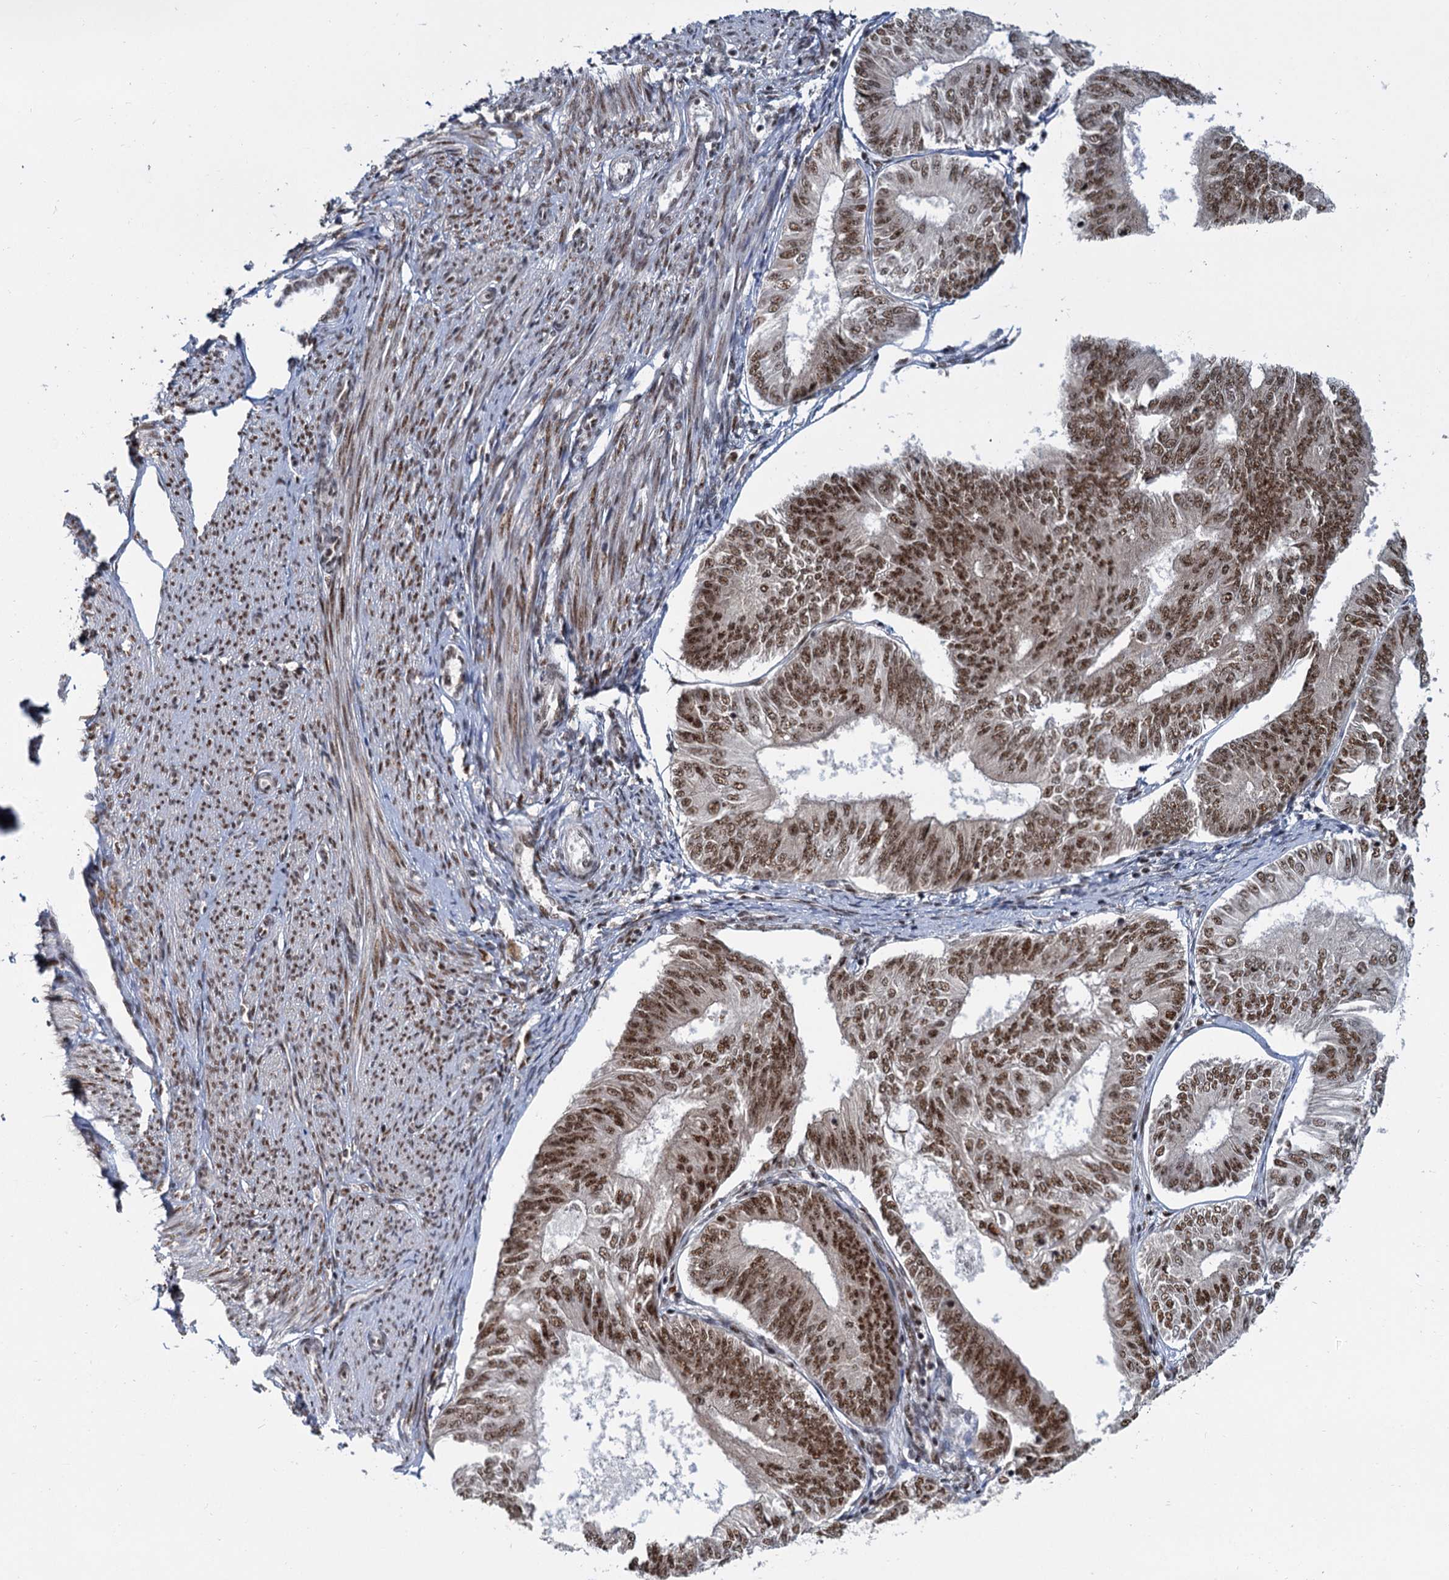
{"staining": {"intensity": "moderate", "quantity": ">75%", "location": "nuclear"}, "tissue": "endometrial cancer", "cell_type": "Tumor cells", "image_type": "cancer", "snomed": [{"axis": "morphology", "description": "Adenocarcinoma, NOS"}, {"axis": "topography", "description": "Endometrium"}], "caption": "Protein analysis of adenocarcinoma (endometrial) tissue demonstrates moderate nuclear positivity in approximately >75% of tumor cells.", "gene": "WBP4", "patient": {"sex": "female", "age": 58}}